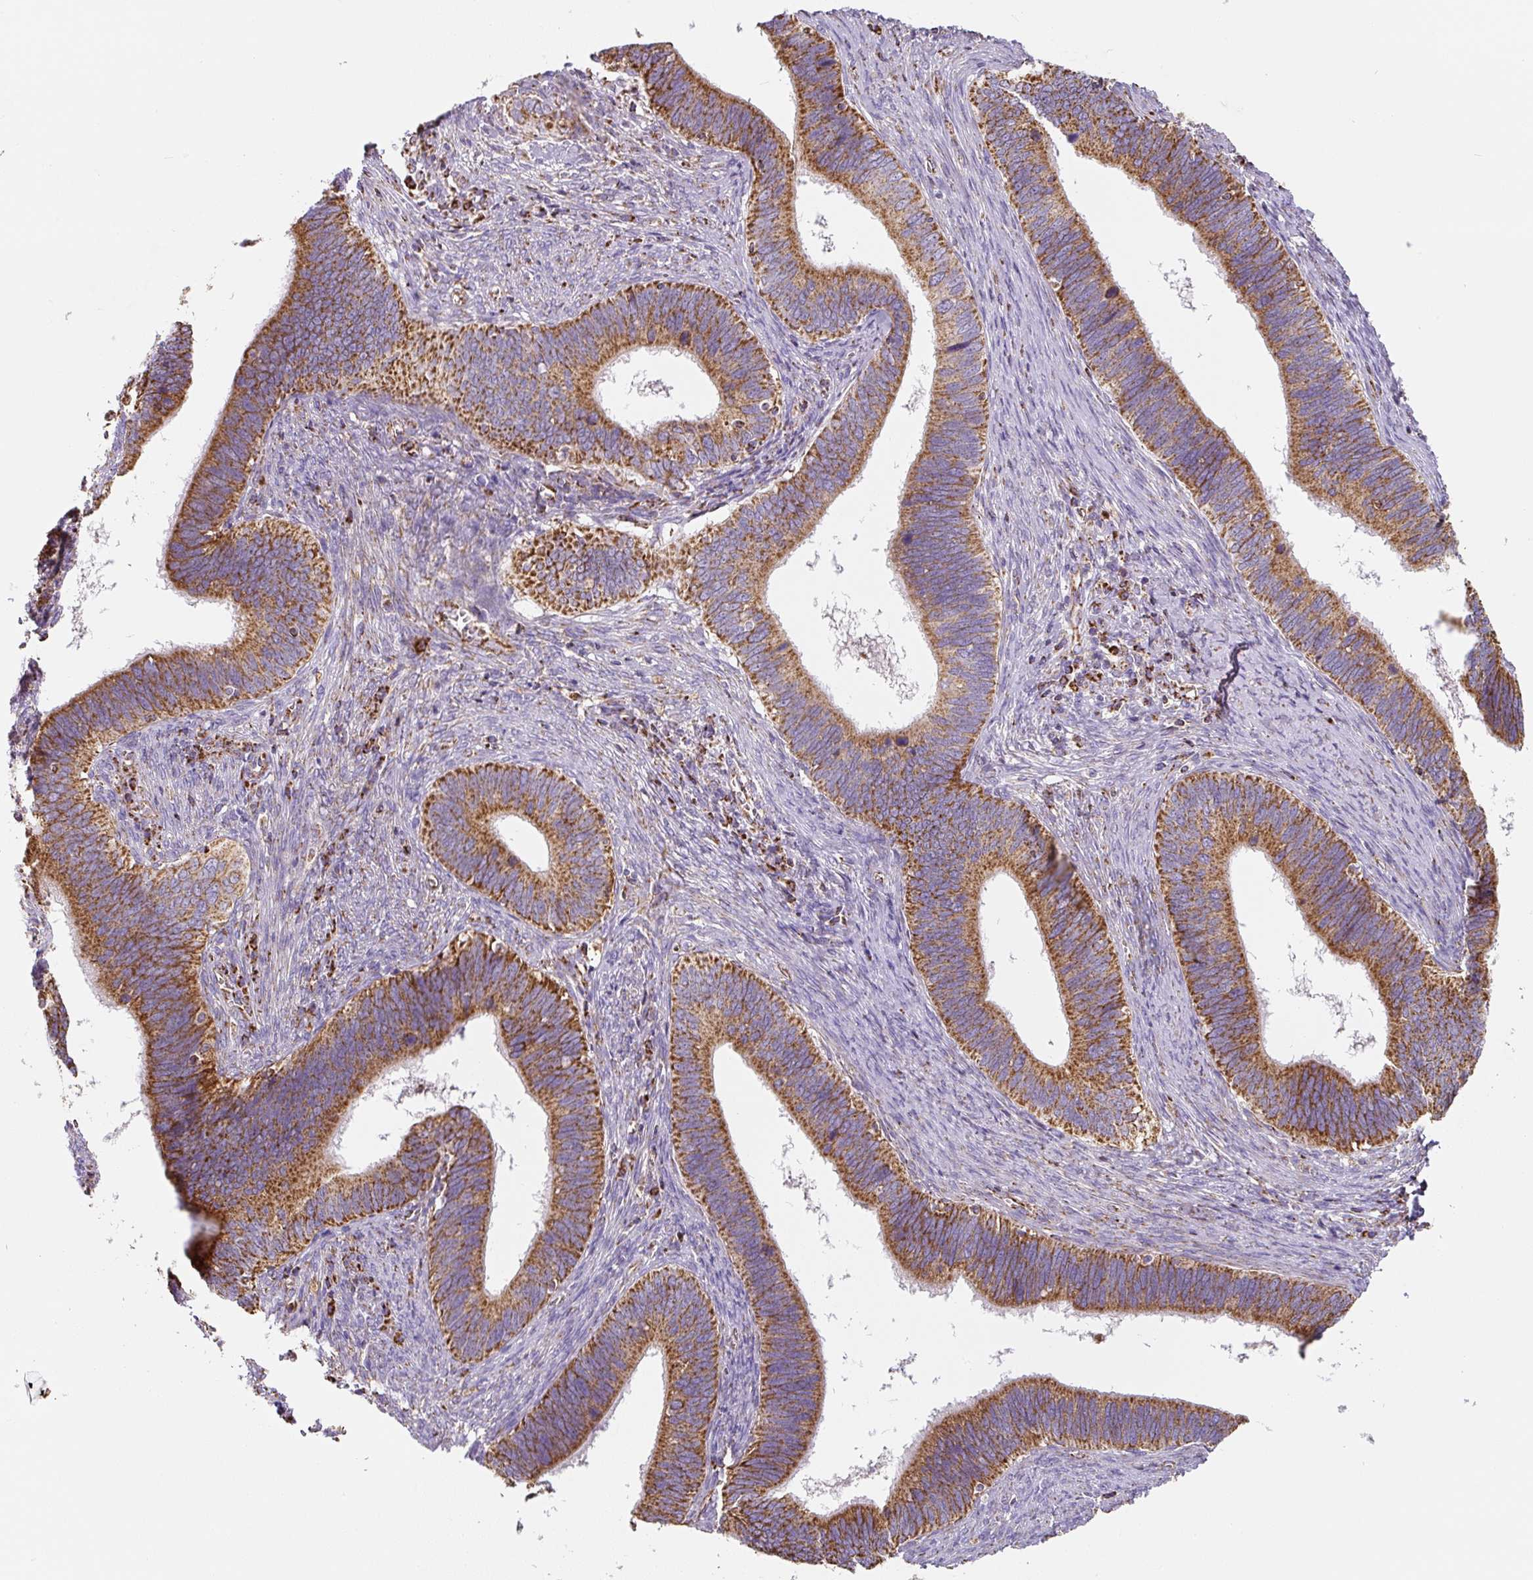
{"staining": {"intensity": "strong", "quantity": ">75%", "location": "cytoplasmic/membranous"}, "tissue": "cervical cancer", "cell_type": "Tumor cells", "image_type": "cancer", "snomed": [{"axis": "morphology", "description": "Adenocarcinoma, NOS"}, {"axis": "topography", "description": "Cervix"}], "caption": "Immunohistochemical staining of cervical cancer (adenocarcinoma) shows strong cytoplasmic/membranous protein staining in about >75% of tumor cells. (DAB (3,3'-diaminobenzidine) IHC, brown staining for protein, blue staining for nuclei).", "gene": "MT-CO2", "patient": {"sex": "female", "age": 42}}